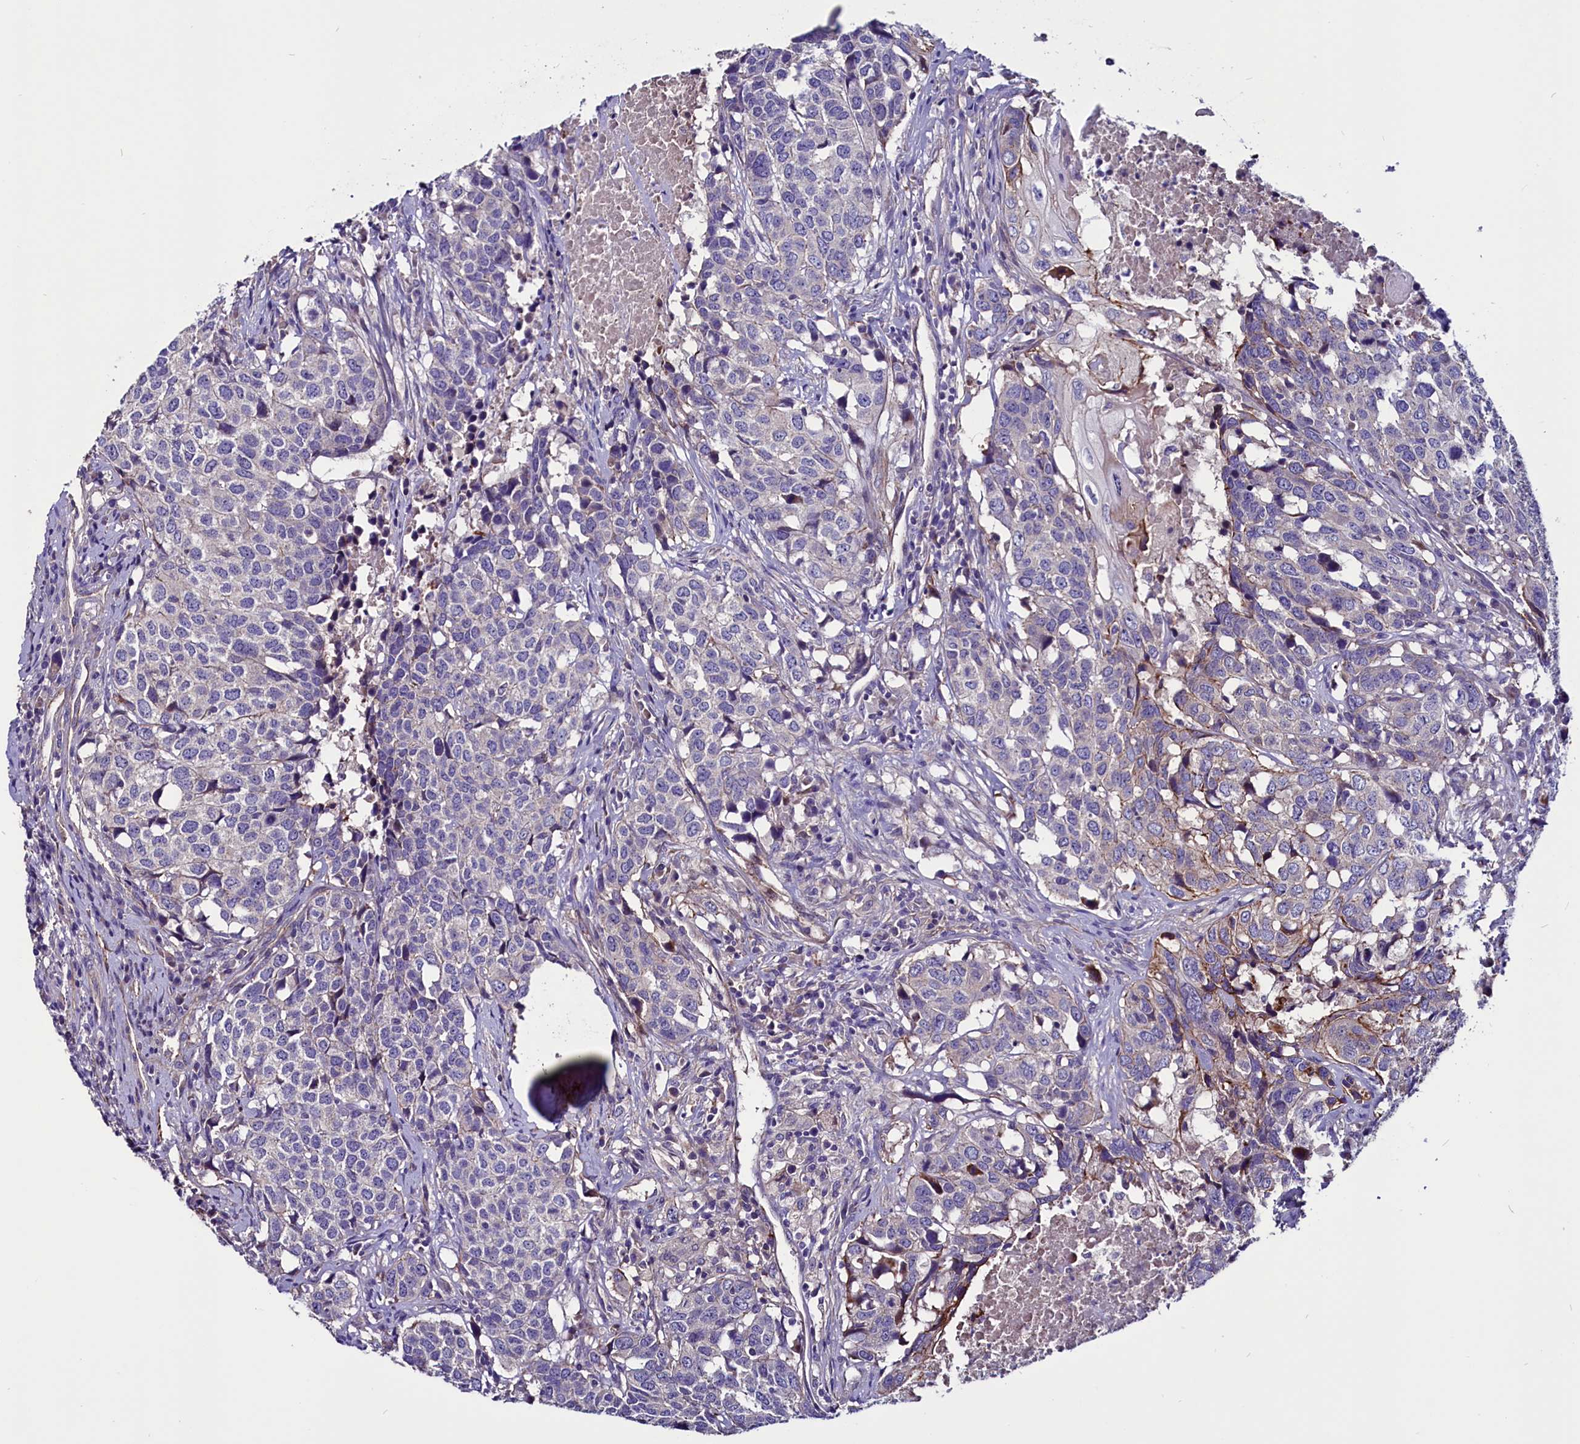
{"staining": {"intensity": "weak", "quantity": "<25%", "location": "cytoplasmic/membranous"}, "tissue": "head and neck cancer", "cell_type": "Tumor cells", "image_type": "cancer", "snomed": [{"axis": "morphology", "description": "Squamous cell carcinoma, NOS"}, {"axis": "topography", "description": "Head-Neck"}], "caption": "Tumor cells are negative for brown protein staining in head and neck squamous cell carcinoma.", "gene": "ZNF749", "patient": {"sex": "male", "age": 66}}